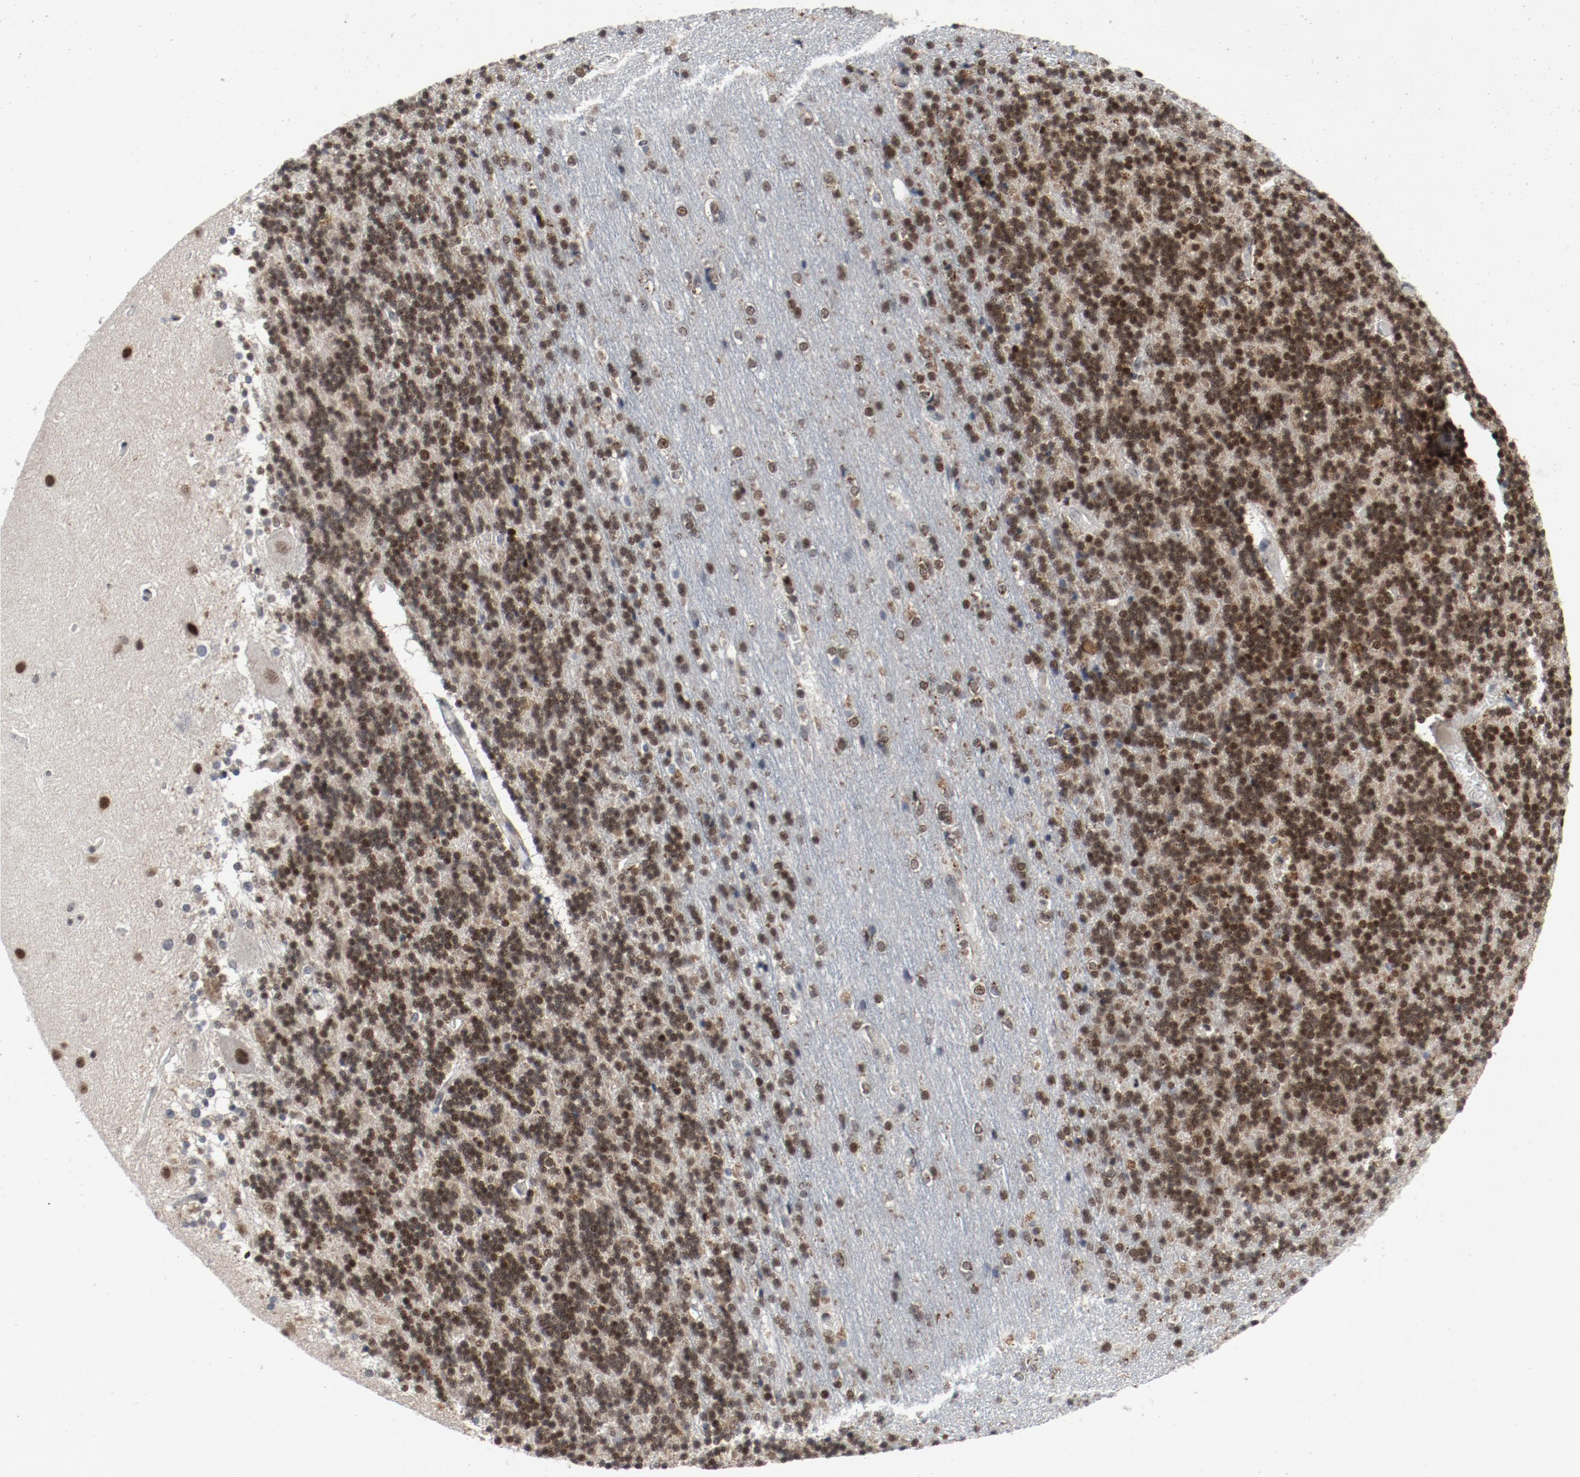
{"staining": {"intensity": "strong", "quantity": ">75%", "location": "nuclear"}, "tissue": "cerebellum", "cell_type": "Cells in granular layer", "image_type": "normal", "snomed": [{"axis": "morphology", "description": "Normal tissue, NOS"}, {"axis": "topography", "description": "Cerebellum"}], "caption": "Immunohistochemical staining of unremarkable human cerebellum exhibits high levels of strong nuclear staining in approximately >75% of cells in granular layer. The staining is performed using DAB brown chromogen to label protein expression. The nuclei are counter-stained blue using hematoxylin.", "gene": "JMJD6", "patient": {"sex": "female", "age": 54}}